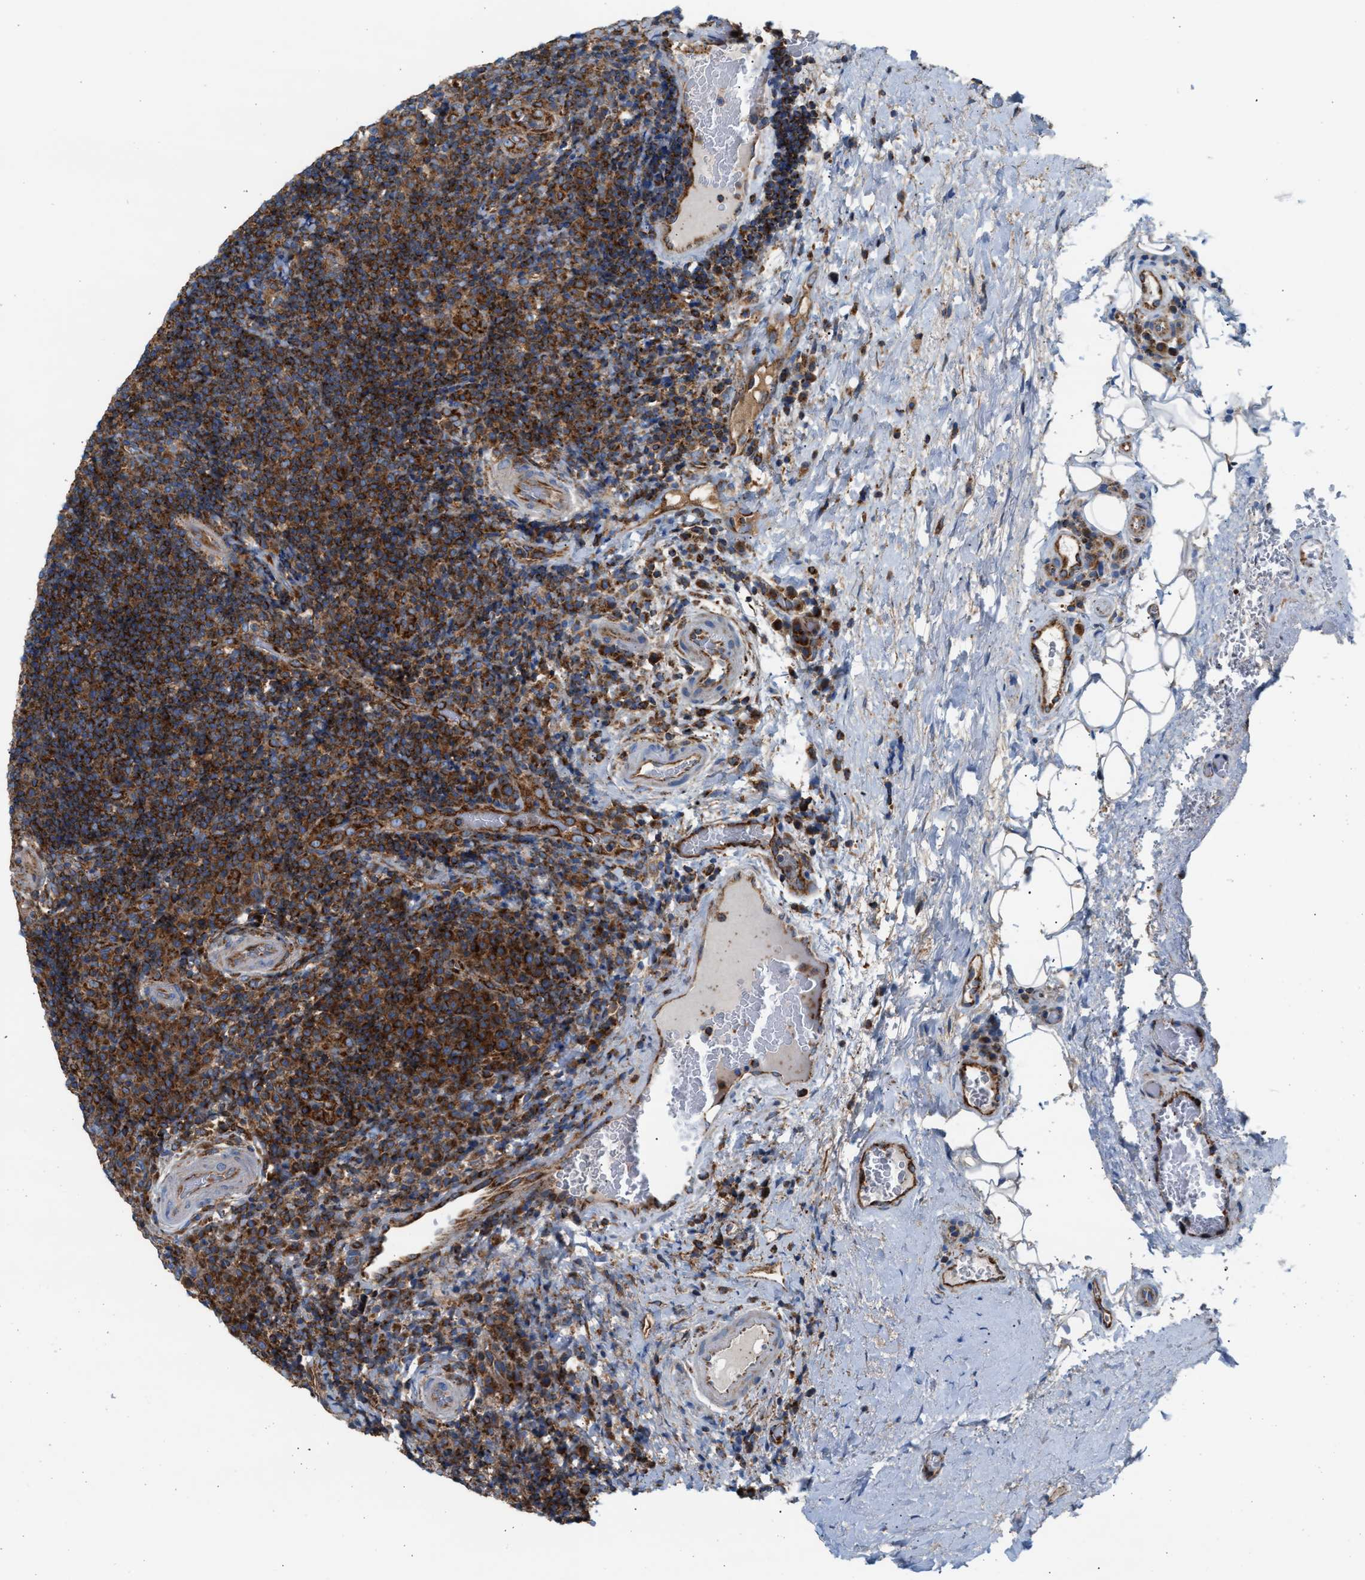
{"staining": {"intensity": "strong", "quantity": ">75%", "location": "cytoplasmic/membranous"}, "tissue": "lymphoma", "cell_type": "Tumor cells", "image_type": "cancer", "snomed": [{"axis": "morphology", "description": "Malignant lymphoma, non-Hodgkin's type, High grade"}, {"axis": "topography", "description": "Tonsil"}], "caption": "Protein analysis of malignant lymphoma, non-Hodgkin's type (high-grade) tissue shows strong cytoplasmic/membranous staining in about >75% of tumor cells. (IHC, brightfield microscopy, high magnification).", "gene": "TBC1D15", "patient": {"sex": "female", "age": 36}}